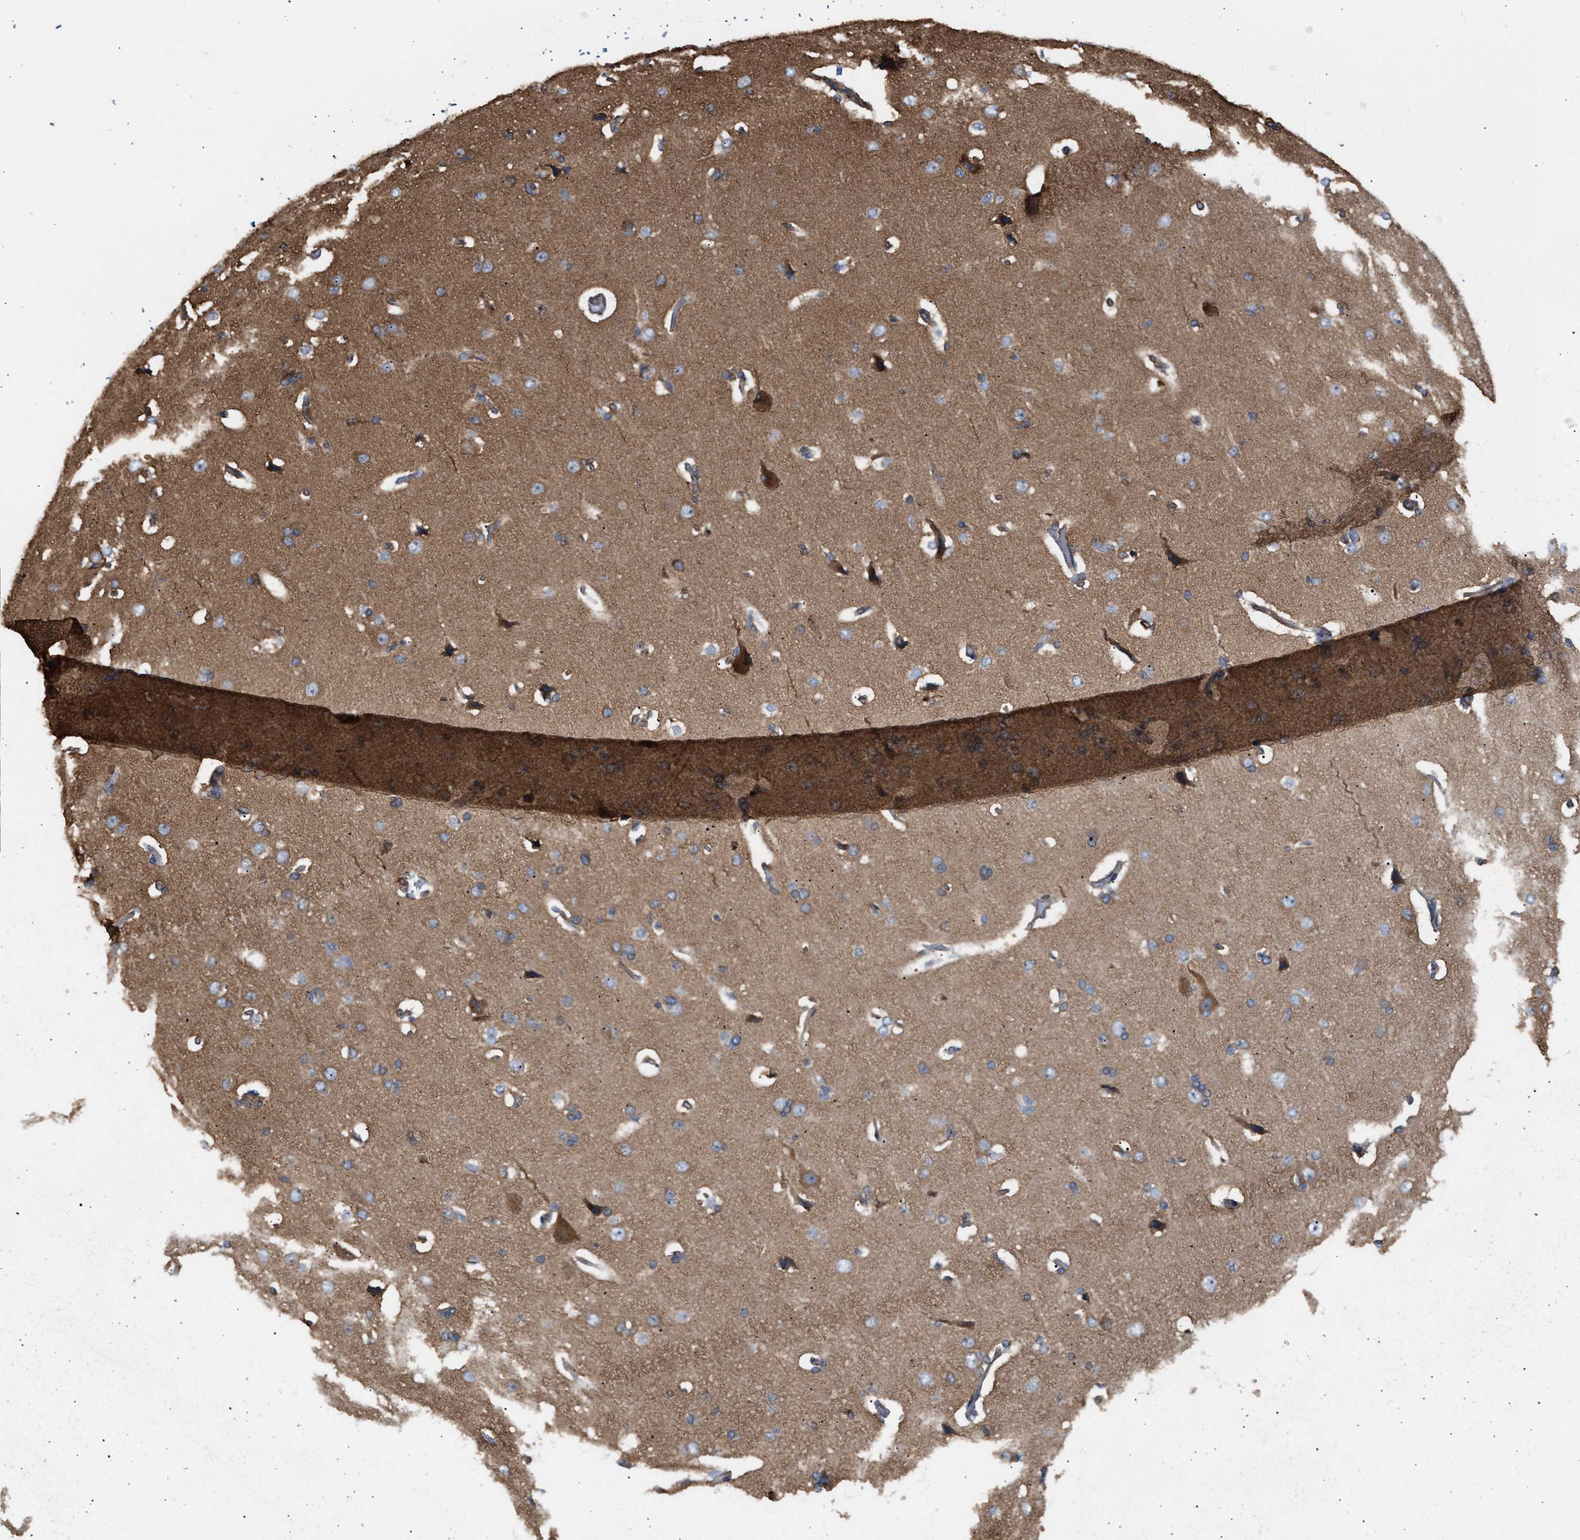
{"staining": {"intensity": "strong", "quantity": "25%-75%", "location": "cytoplasmic/membranous"}, "tissue": "cerebral cortex", "cell_type": "Endothelial cells", "image_type": "normal", "snomed": [{"axis": "morphology", "description": "Normal tissue, NOS"}, {"axis": "topography", "description": "Cerebral cortex"}], "caption": "Approximately 25%-75% of endothelial cells in unremarkable human cerebral cortex reveal strong cytoplasmic/membranous protein staining as visualized by brown immunohistochemical staining.", "gene": "EPS15L1", "patient": {"sex": "male", "age": 62}}